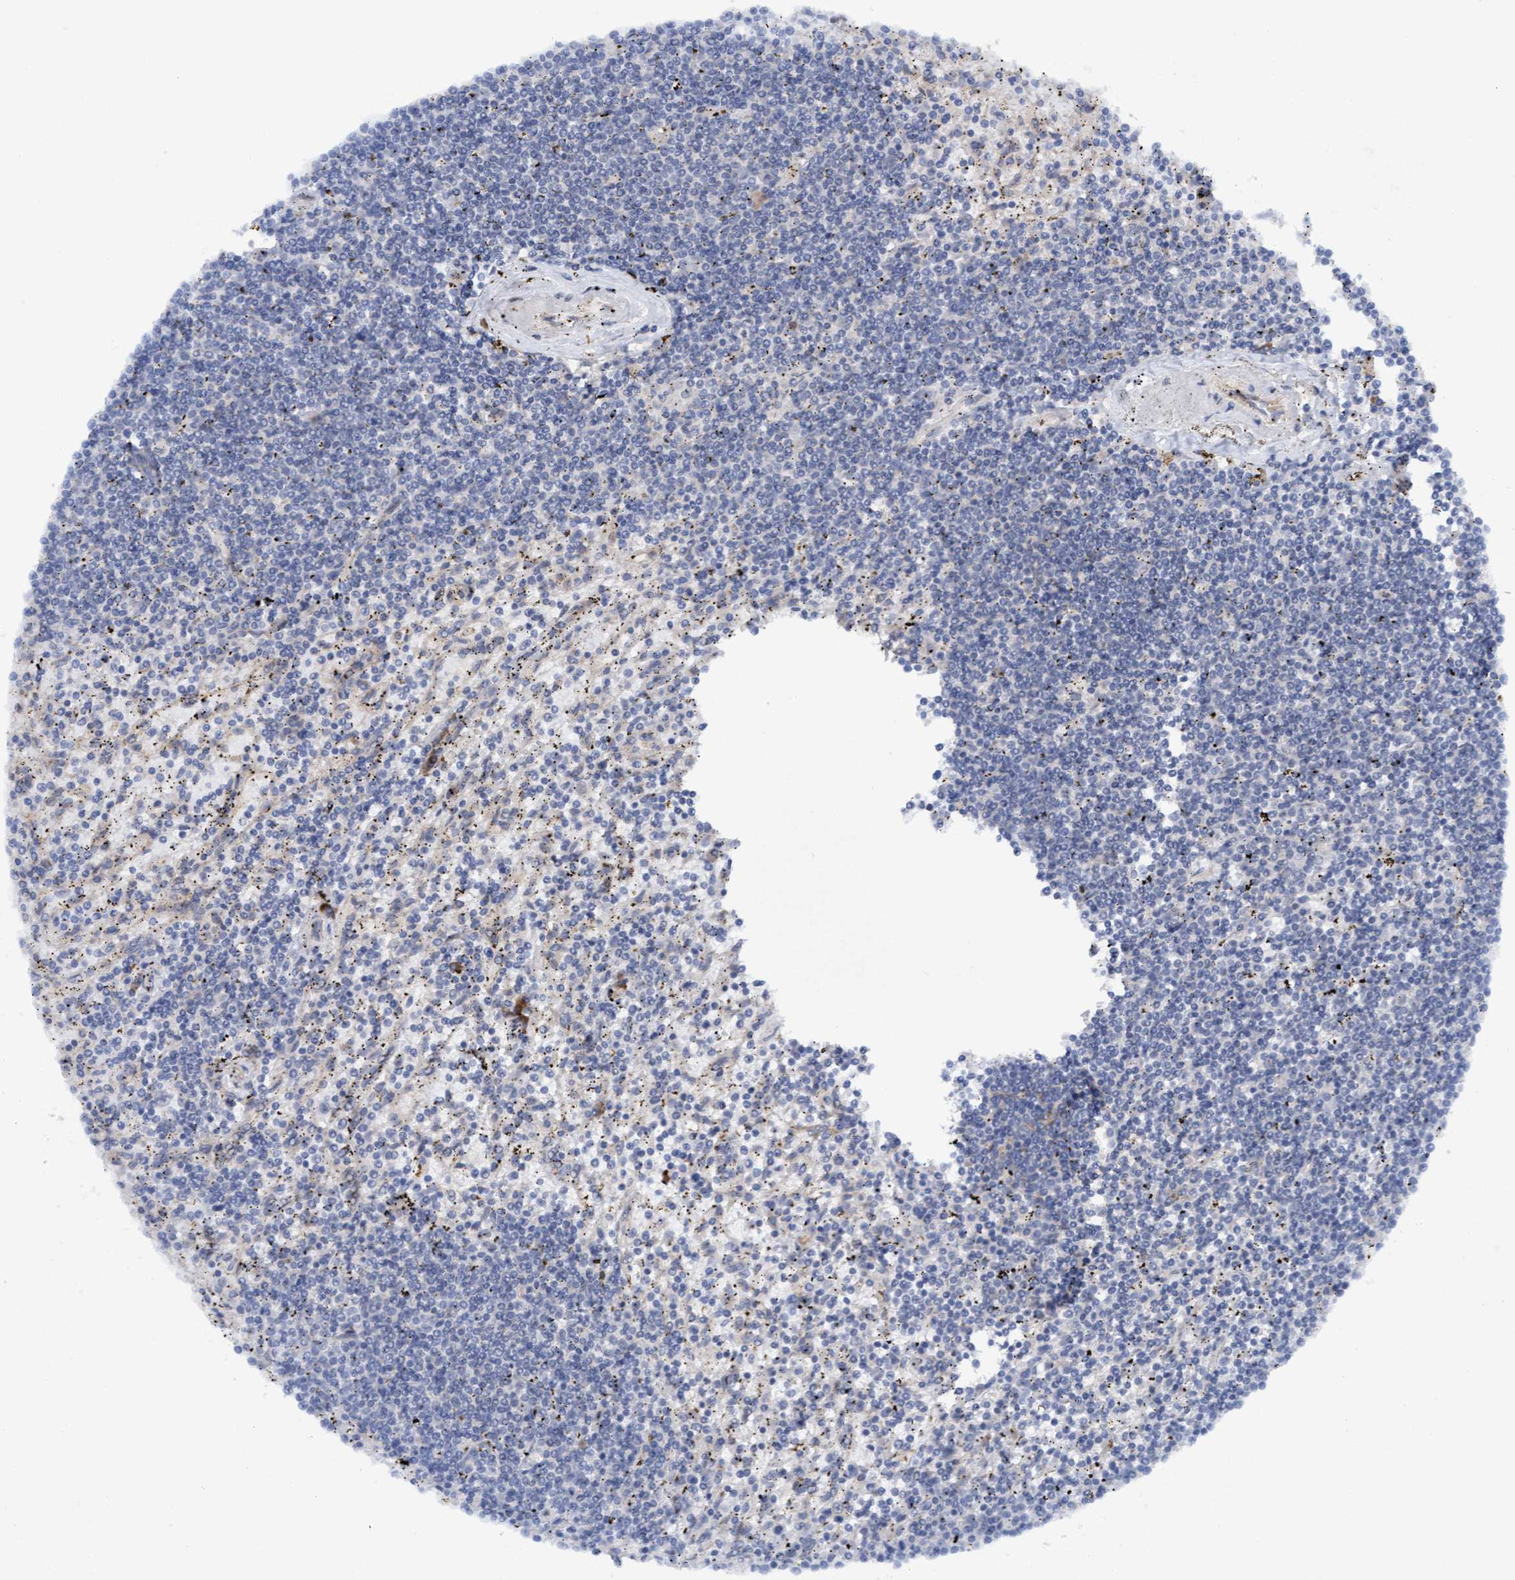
{"staining": {"intensity": "negative", "quantity": "none", "location": "none"}, "tissue": "lymphoma", "cell_type": "Tumor cells", "image_type": "cancer", "snomed": [{"axis": "morphology", "description": "Malignant lymphoma, non-Hodgkin's type, Low grade"}, {"axis": "topography", "description": "Spleen"}], "caption": "This is a image of immunohistochemistry staining of malignant lymphoma, non-Hodgkin's type (low-grade), which shows no positivity in tumor cells.", "gene": "PLCD1", "patient": {"sex": "male", "age": 76}}